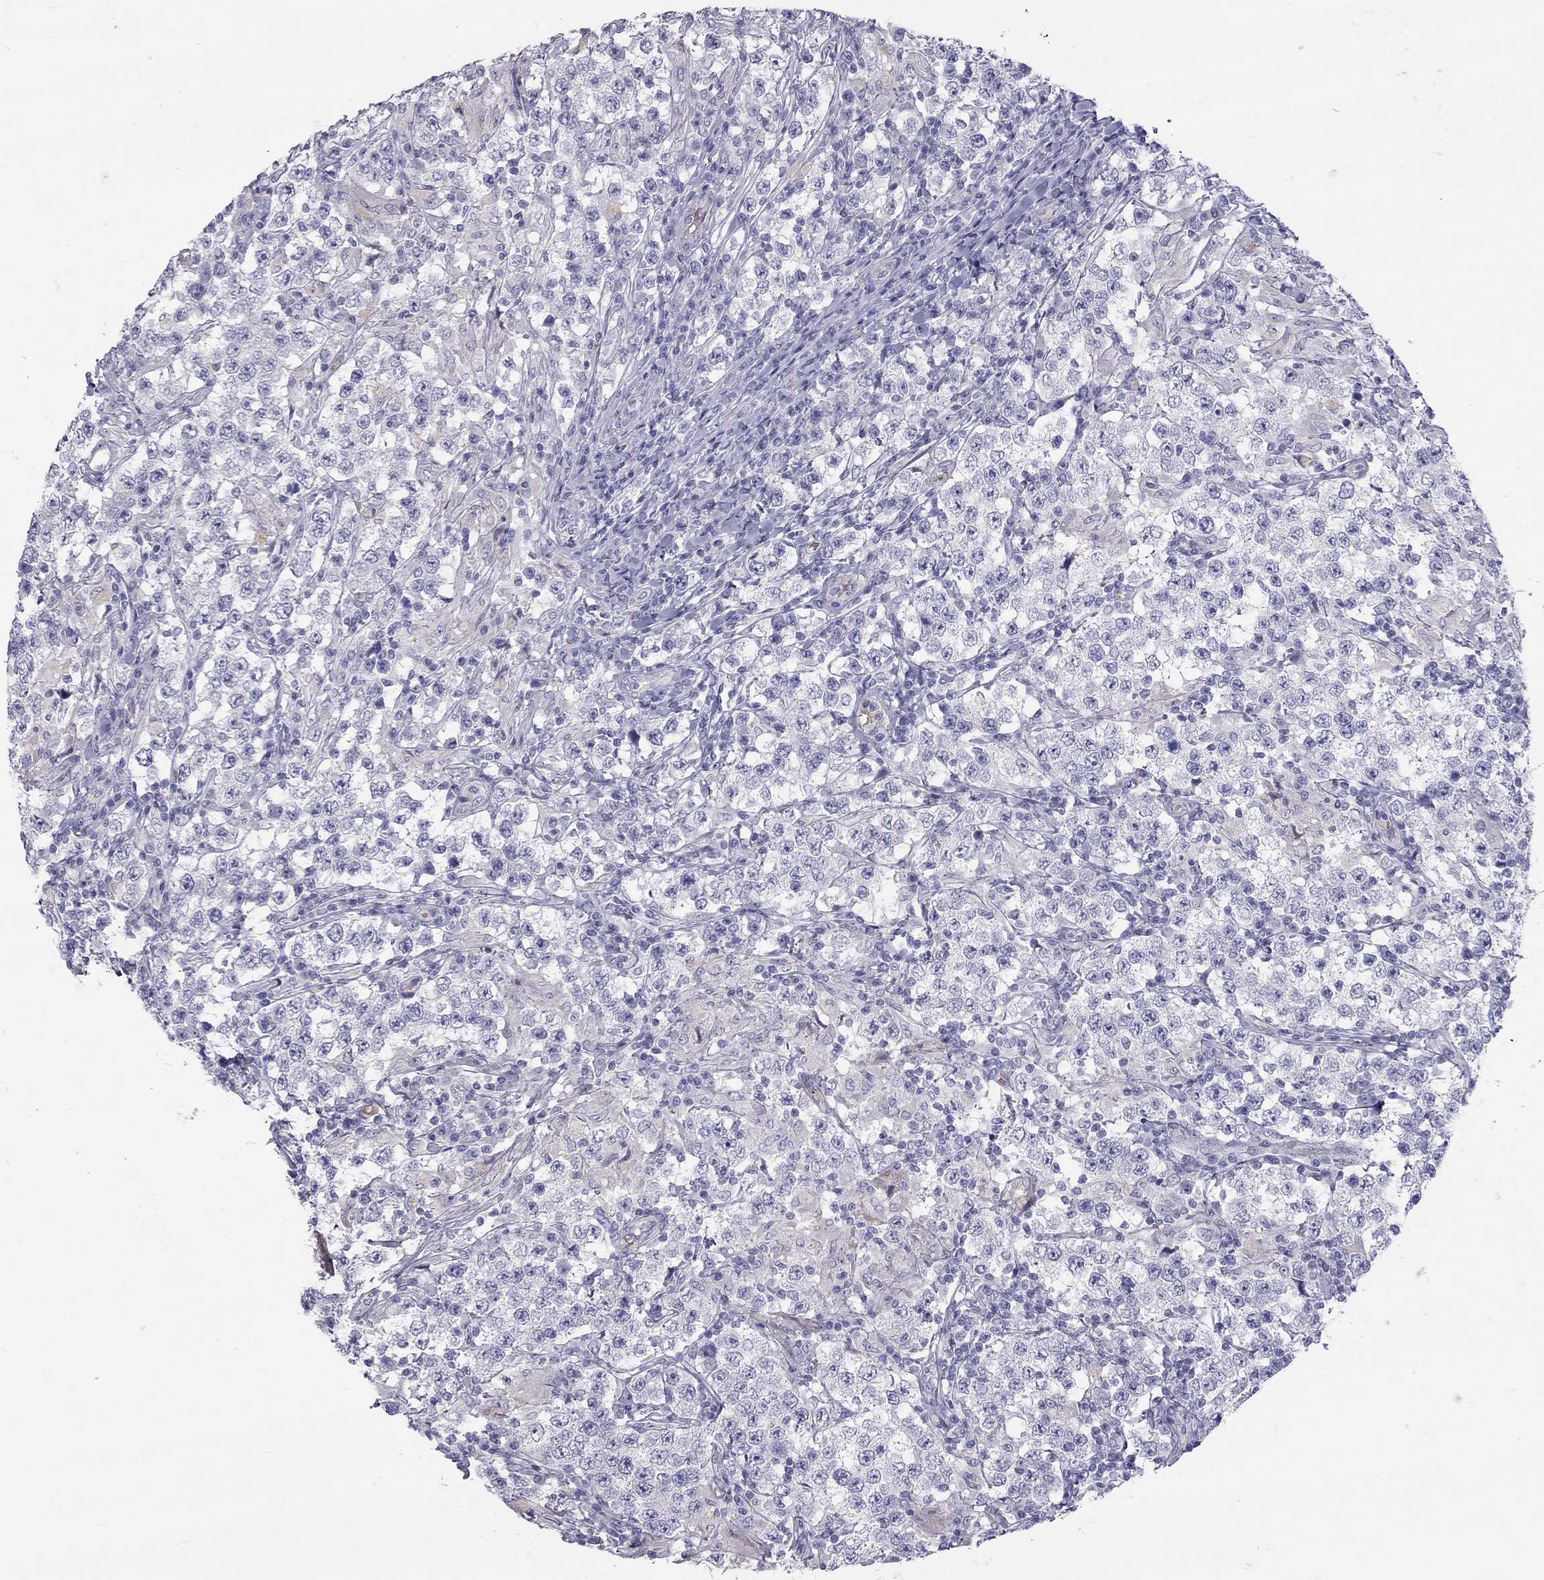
{"staining": {"intensity": "negative", "quantity": "none", "location": "none"}, "tissue": "testis cancer", "cell_type": "Tumor cells", "image_type": "cancer", "snomed": [{"axis": "morphology", "description": "Seminoma, NOS"}, {"axis": "morphology", "description": "Carcinoma, Embryonal, NOS"}, {"axis": "topography", "description": "Testis"}], "caption": "High power microscopy histopathology image of an IHC image of testis embryonal carcinoma, revealing no significant expression in tumor cells.", "gene": "TDRD6", "patient": {"sex": "male", "age": 41}}